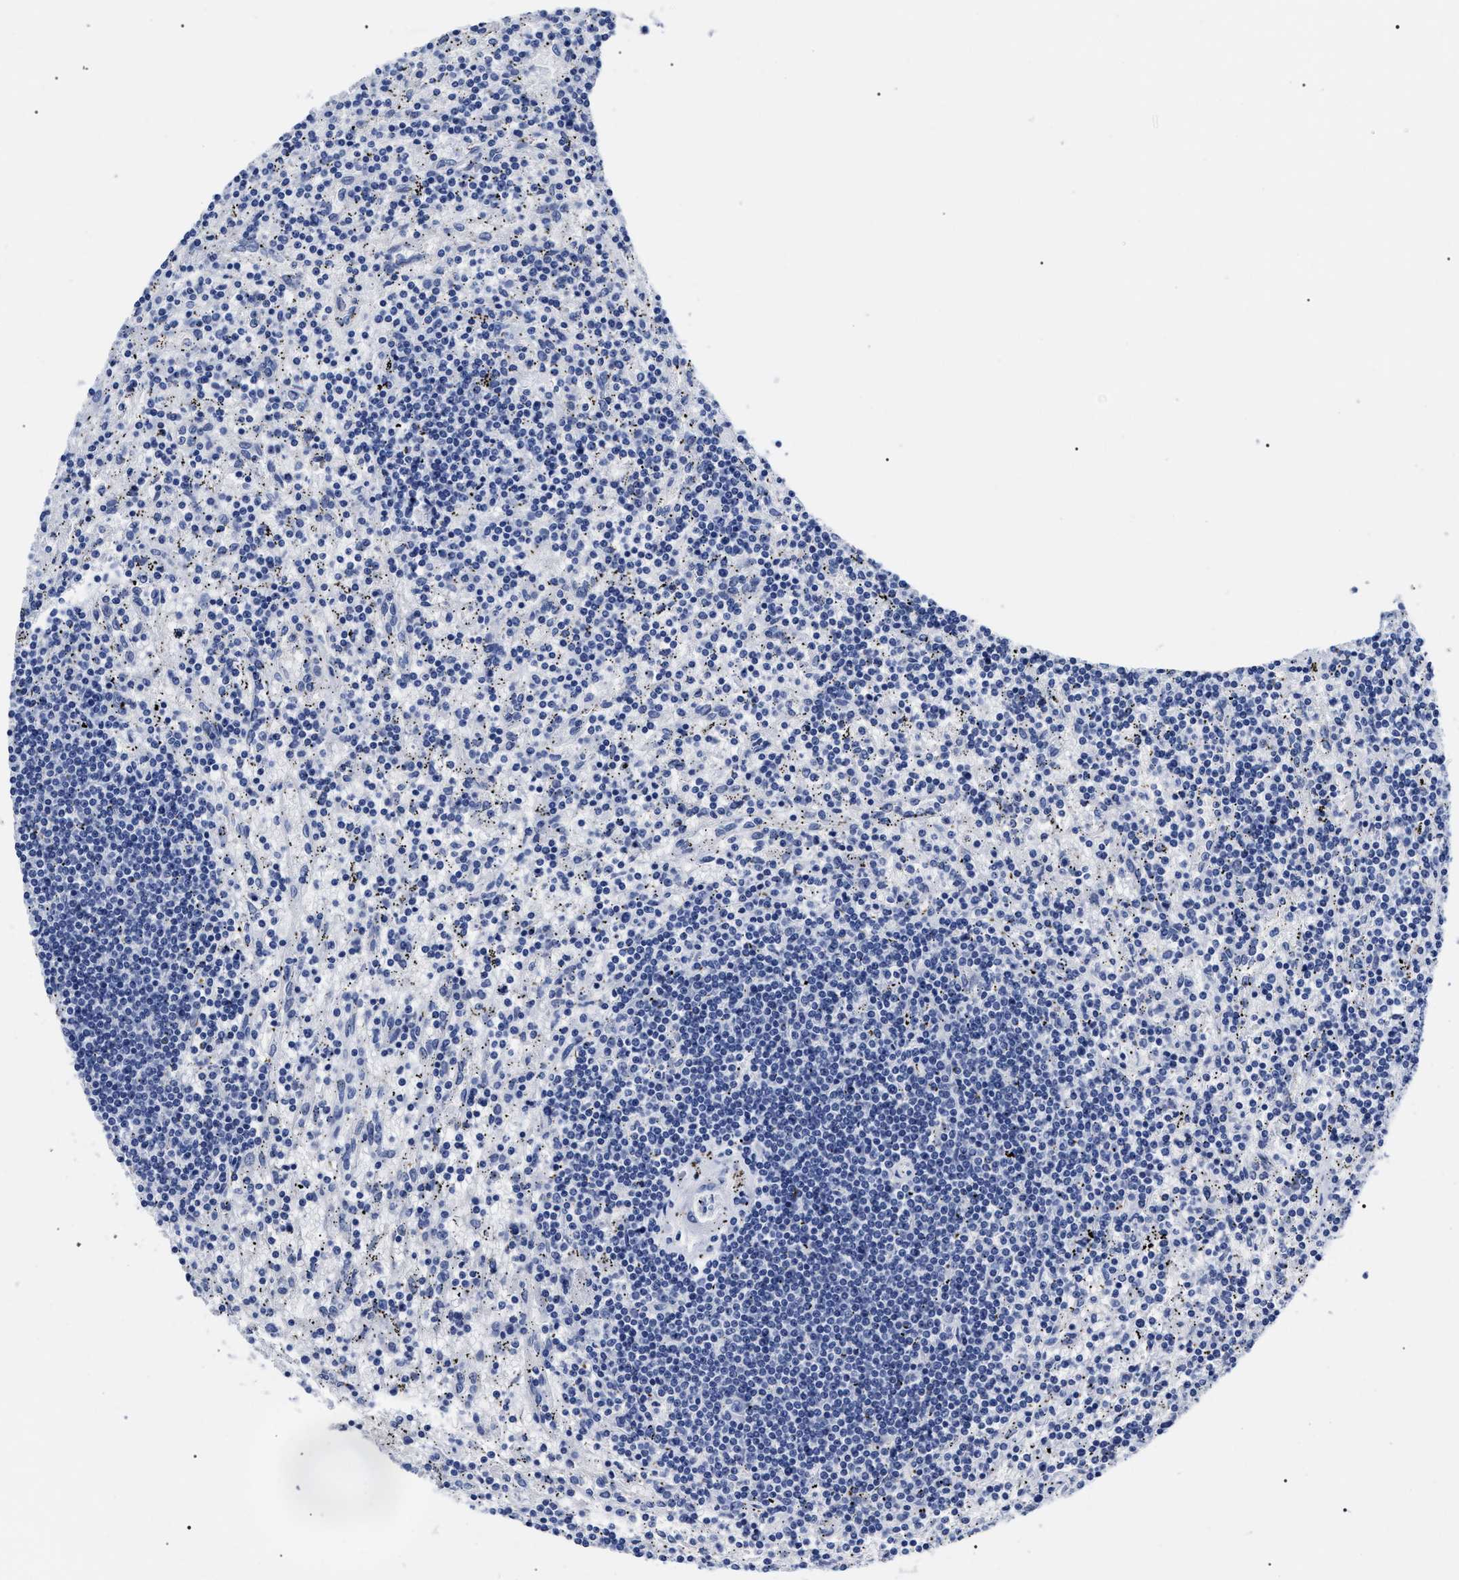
{"staining": {"intensity": "negative", "quantity": "none", "location": "none"}, "tissue": "lymphoma", "cell_type": "Tumor cells", "image_type": "cancer", "snomed": [{"axis": "morphology", "description": "Malignant lymphoma, non-Hodgkin's type, Low grade"}, {"axis": "topography", "description": "Spleen"}], "caption": "The photomicrograph shows no staining of tumor cells in low-grade malignant lymphoma, non-Hodgkin's type.", "gene": "ALPG", "patient": {"sex": "male", "age": 76}}